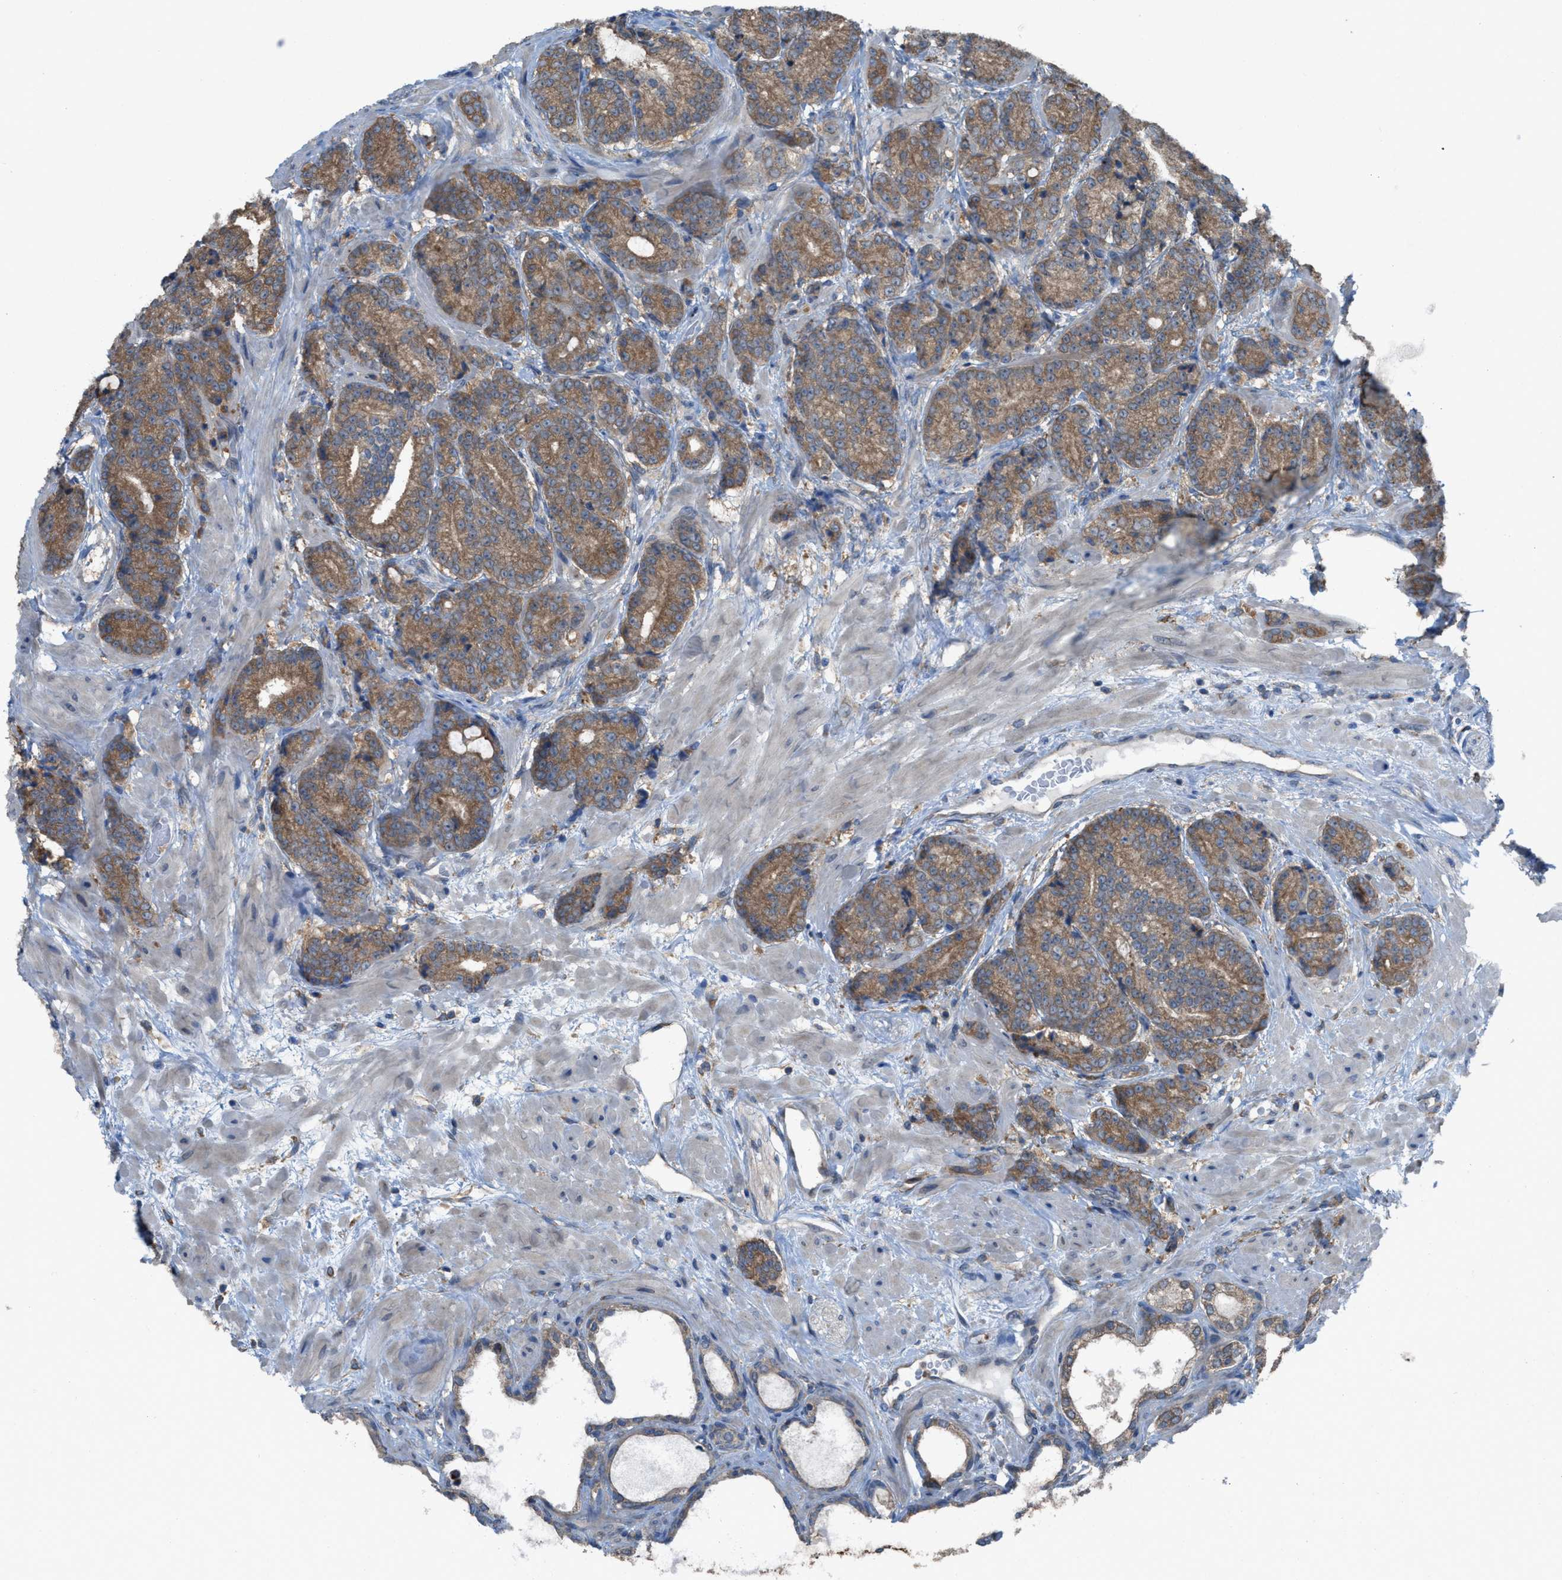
{"staining": {"intensity": "moderate", "quantity": ">75%", "location": "cytoplasmic/membranous"}, "tissue": "prostate cancer", "cell_type": "Tumor cells", "image_type": "cancer", "snomed": [{"axis": "morphology", "description": "Adenocarcinoma, High grade"}, {"axis": "topography", "description": "Prostate"}], "caption": "The image demonstrates staining of adenocarcinoma (high-grade) (prostate), revealing moderate cytoplasmic/membranous protein positivity (brown color) within tumor cells.", "gene": "PLAA", "patient": {"sex": "male", "age": 61}}